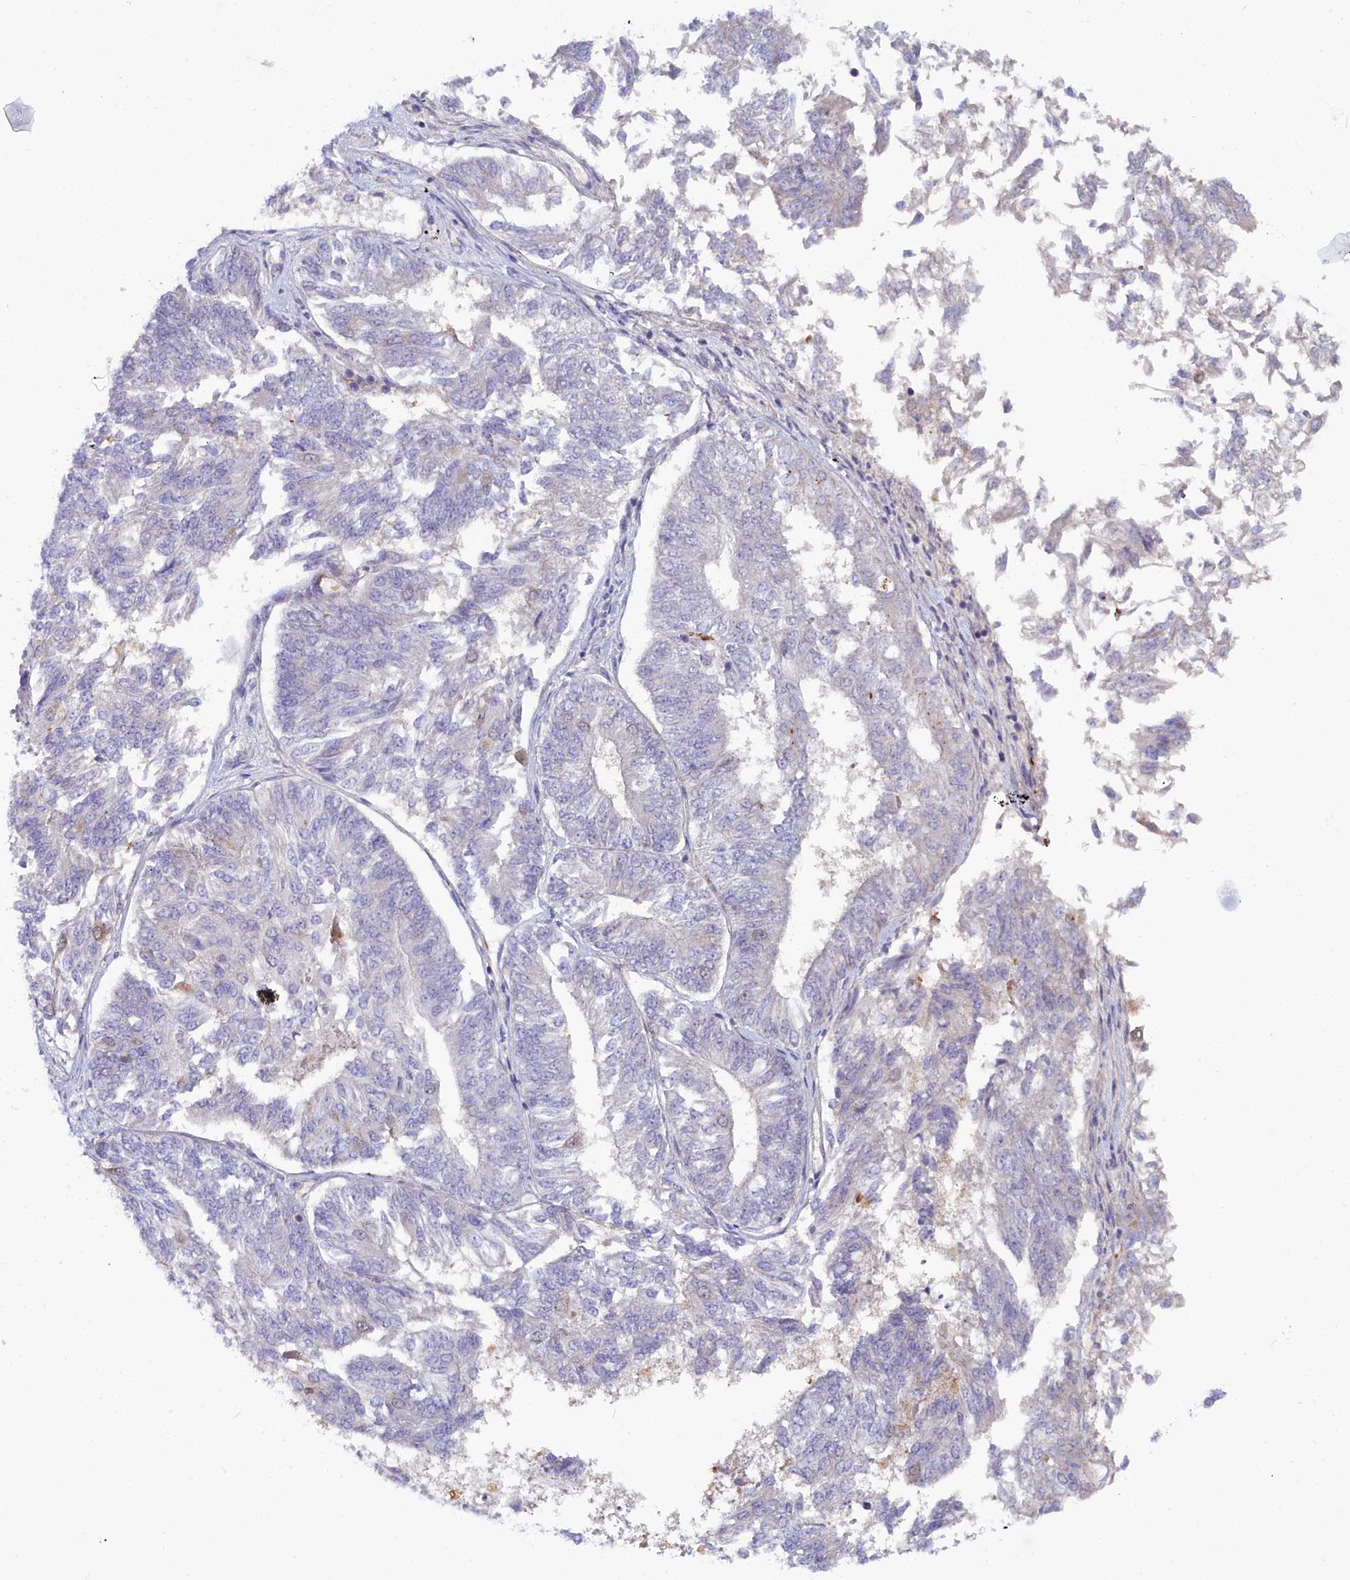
{"staining": {"intensity": "negative", "quantity": "none", "location": "none"}, "tissue": "endometrial cancer", "cell_type": "Tumor cells", "image_type": "cancer", "snomed": [{"axis": "morphology", "description": "Adenocarcinoma, NOS"}, {"axis": "topography", "description": "Endometrium"}], "caption": "IHC photomicrograph of endometrial adenocarcinoma stained for a protein (brown), which exhibits no staining in tumor cells.", "gene": "KCTD18", "patient": {"sex": "female", "age": 58}}